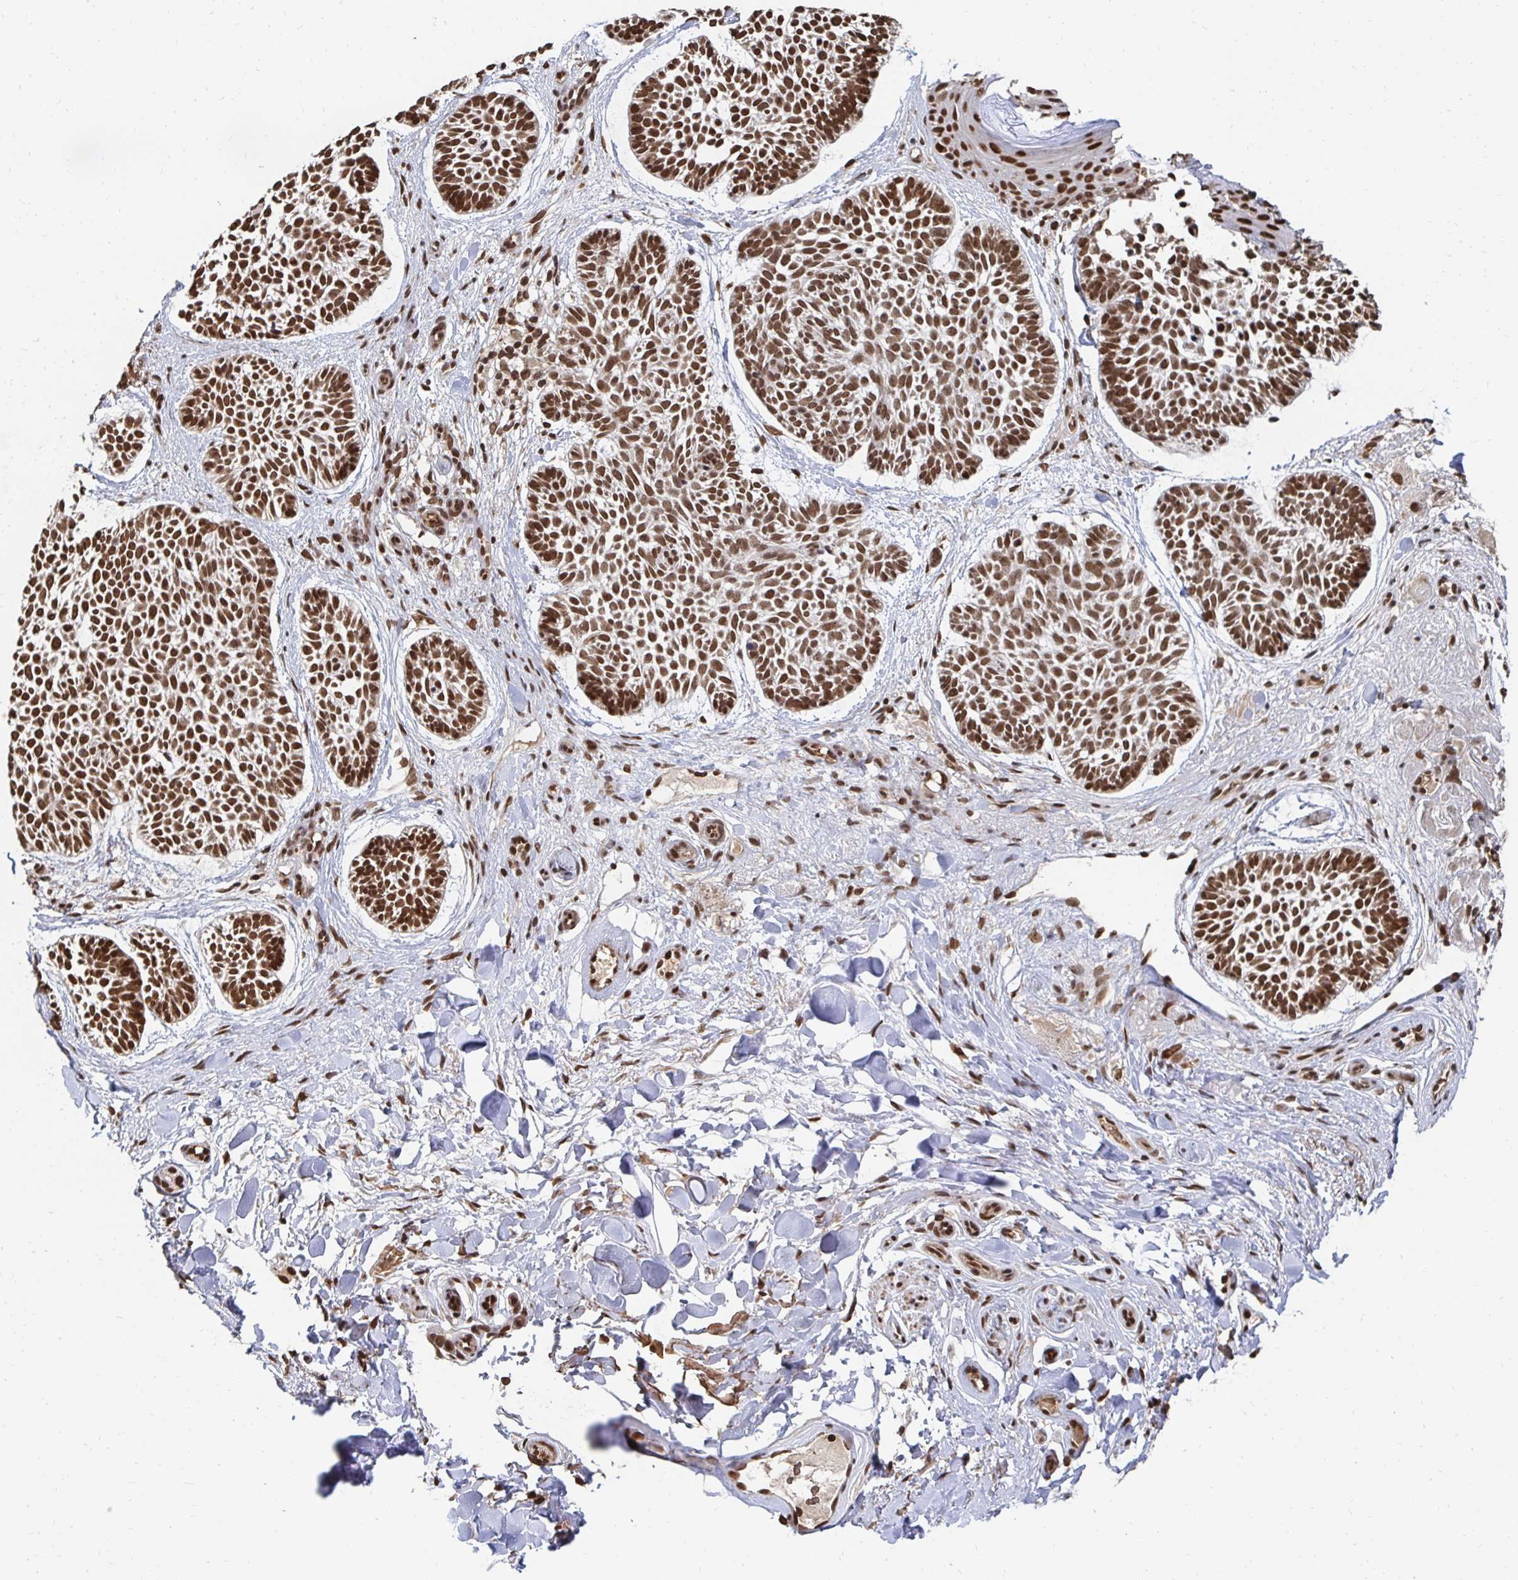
{"staining": {"intensity": "strong", "quantity": ">75%", "location": "nuclear"}, "tissue": "skin cancer", "cell_type": "Tumor cells", "image_type": "cancer", "snomed": [{"axis": "morphology", "description": "Basal cell carcinoma"}, {"axis": "topography", "description": "Skin"}], "caption": "The micrograph reveals a brown stain indicating the presence of a protein in the nuclear of tumor cells in basal cell carcinoma (skin).", "gene": "GTF3C6", "patient": {"sex": "male", "age": 89}}